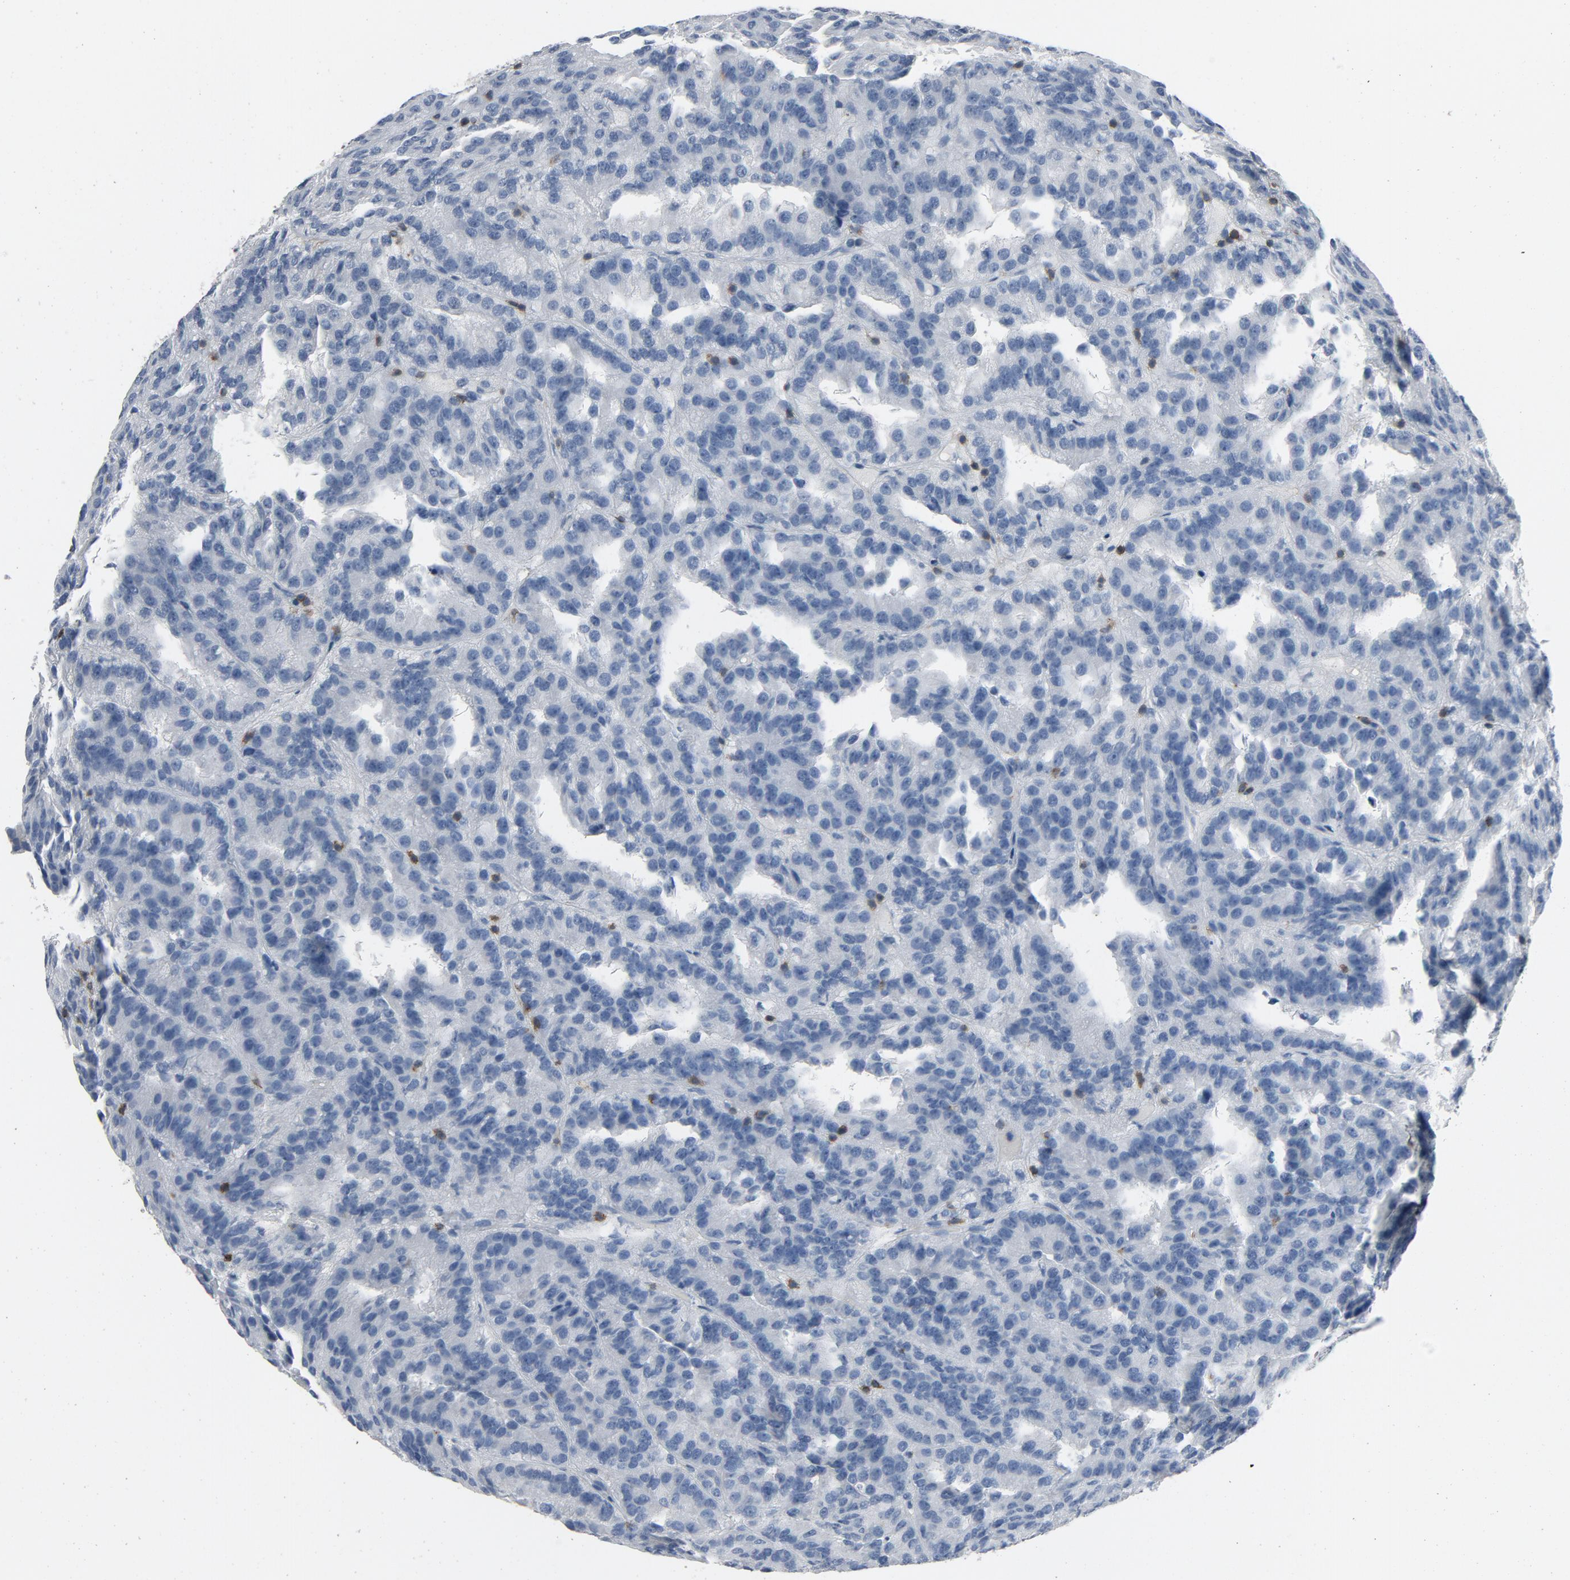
{"staining": {"intensity": "negative", "quantity": "none", "location": "none"}, "tissue": "renal cancer", "cell_type": "Tumor cells", "image_type": "cancer", "snomed": [{"axis": "morphology", "description": "Adenocarcinoma, NOS"}, {"axis": "topography", "description": "Kidney"}], "caption": "Immunohistochemistry (IHC) of adenocarcinoma (renal) shows no expression in tumor cells.", "gene": "LCK", "patient": {"sex": "male", "age": 46}}